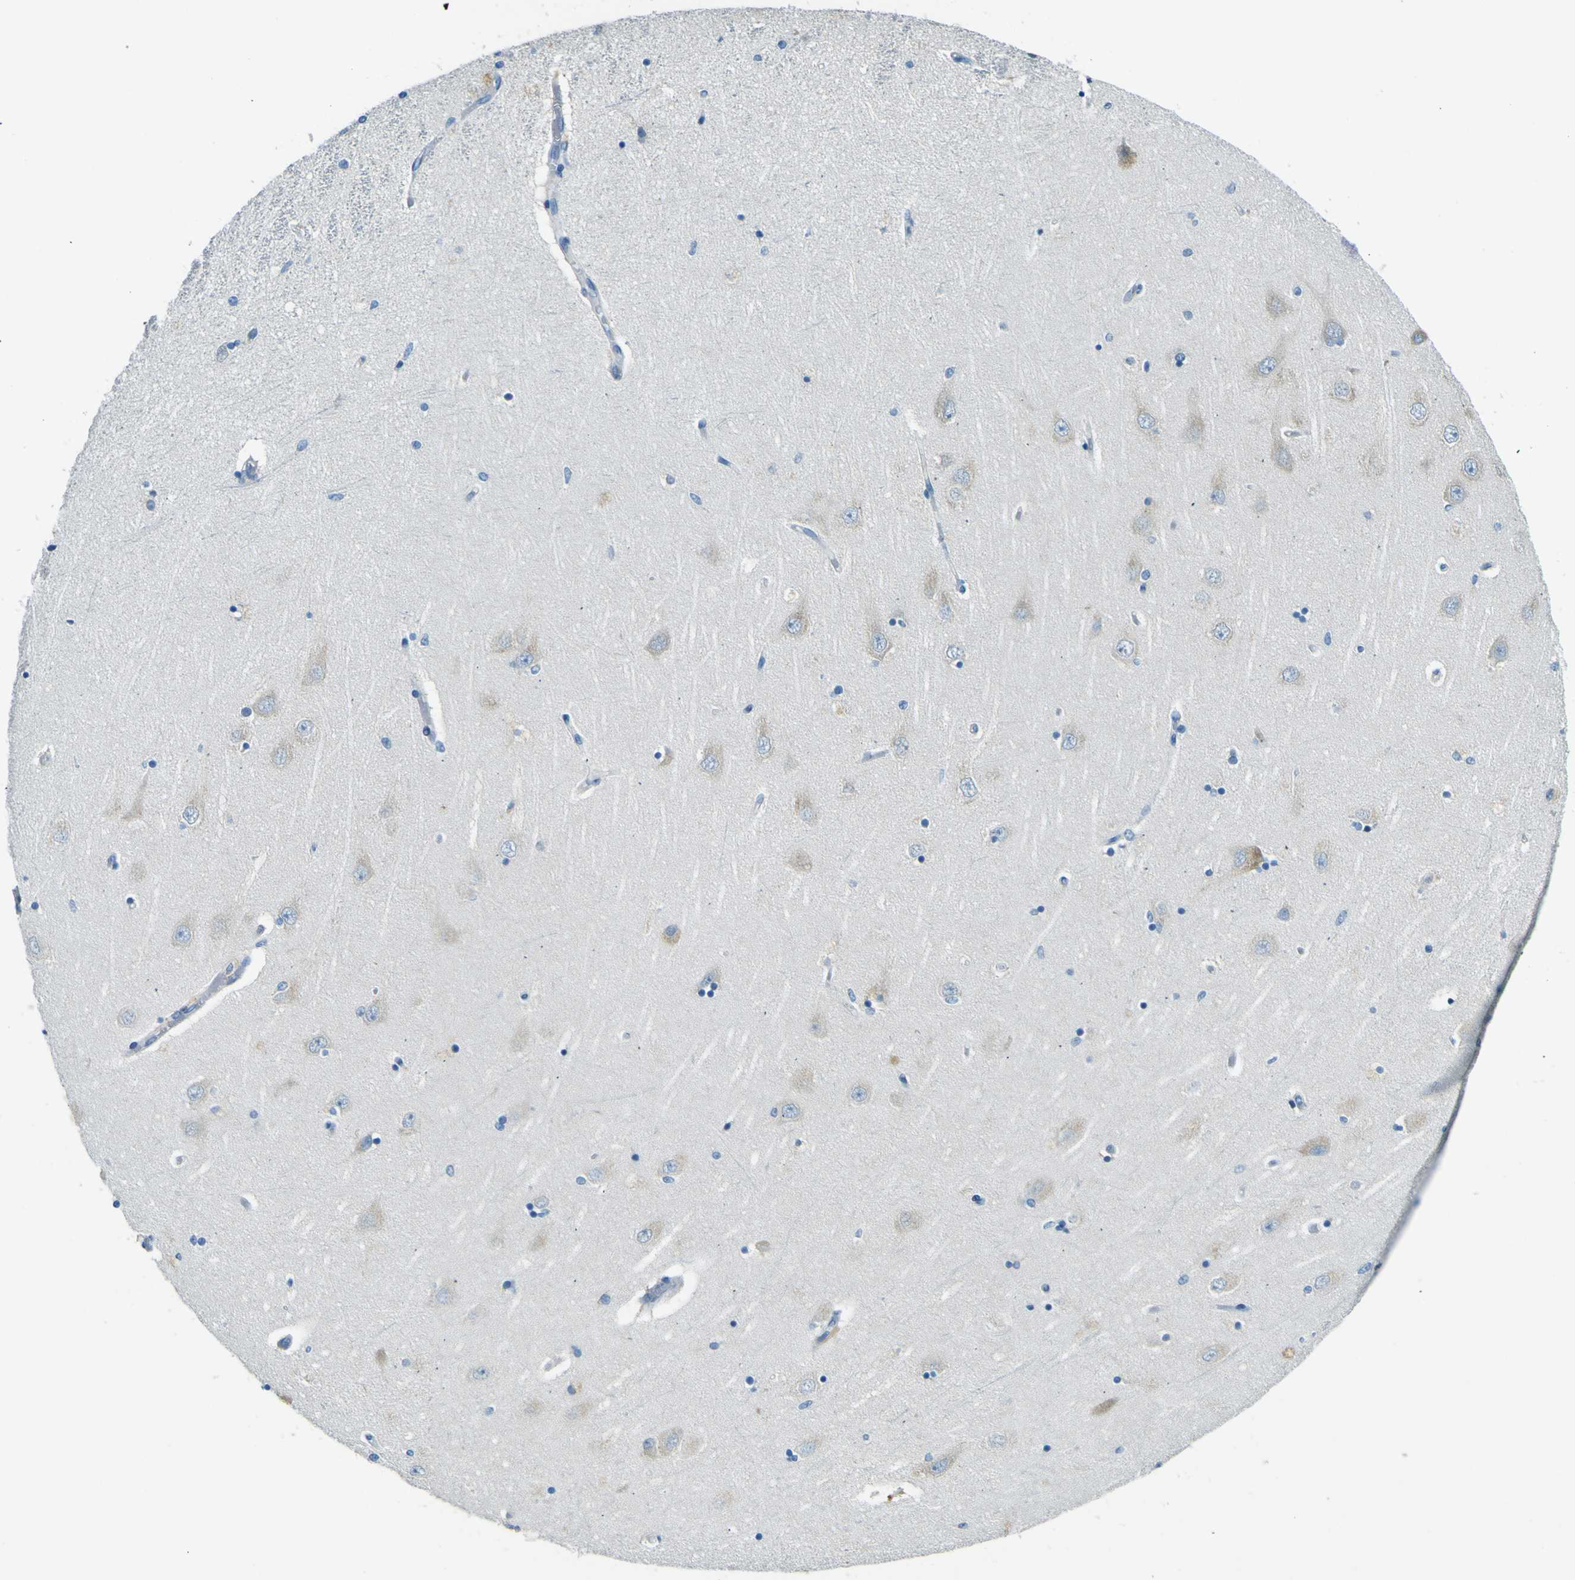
{"staining": {"intensity": "negative", "quantity": "none", "location": "none"}, "tissue": "hippocampus", "cell_type": "Glial cells", "image_type": "normal", "snomed": [{"axis": "morphology", "description": "Normal tissue, NOS"}, {"axis": "topography", "description": "Hippocampus"}], "caption": "Immunohistochemical staining of normal human hippocampus reveals no significant staining in glial cells.", "gene": "SORCS1", "patient": {"sex": "female", "age": 54}}